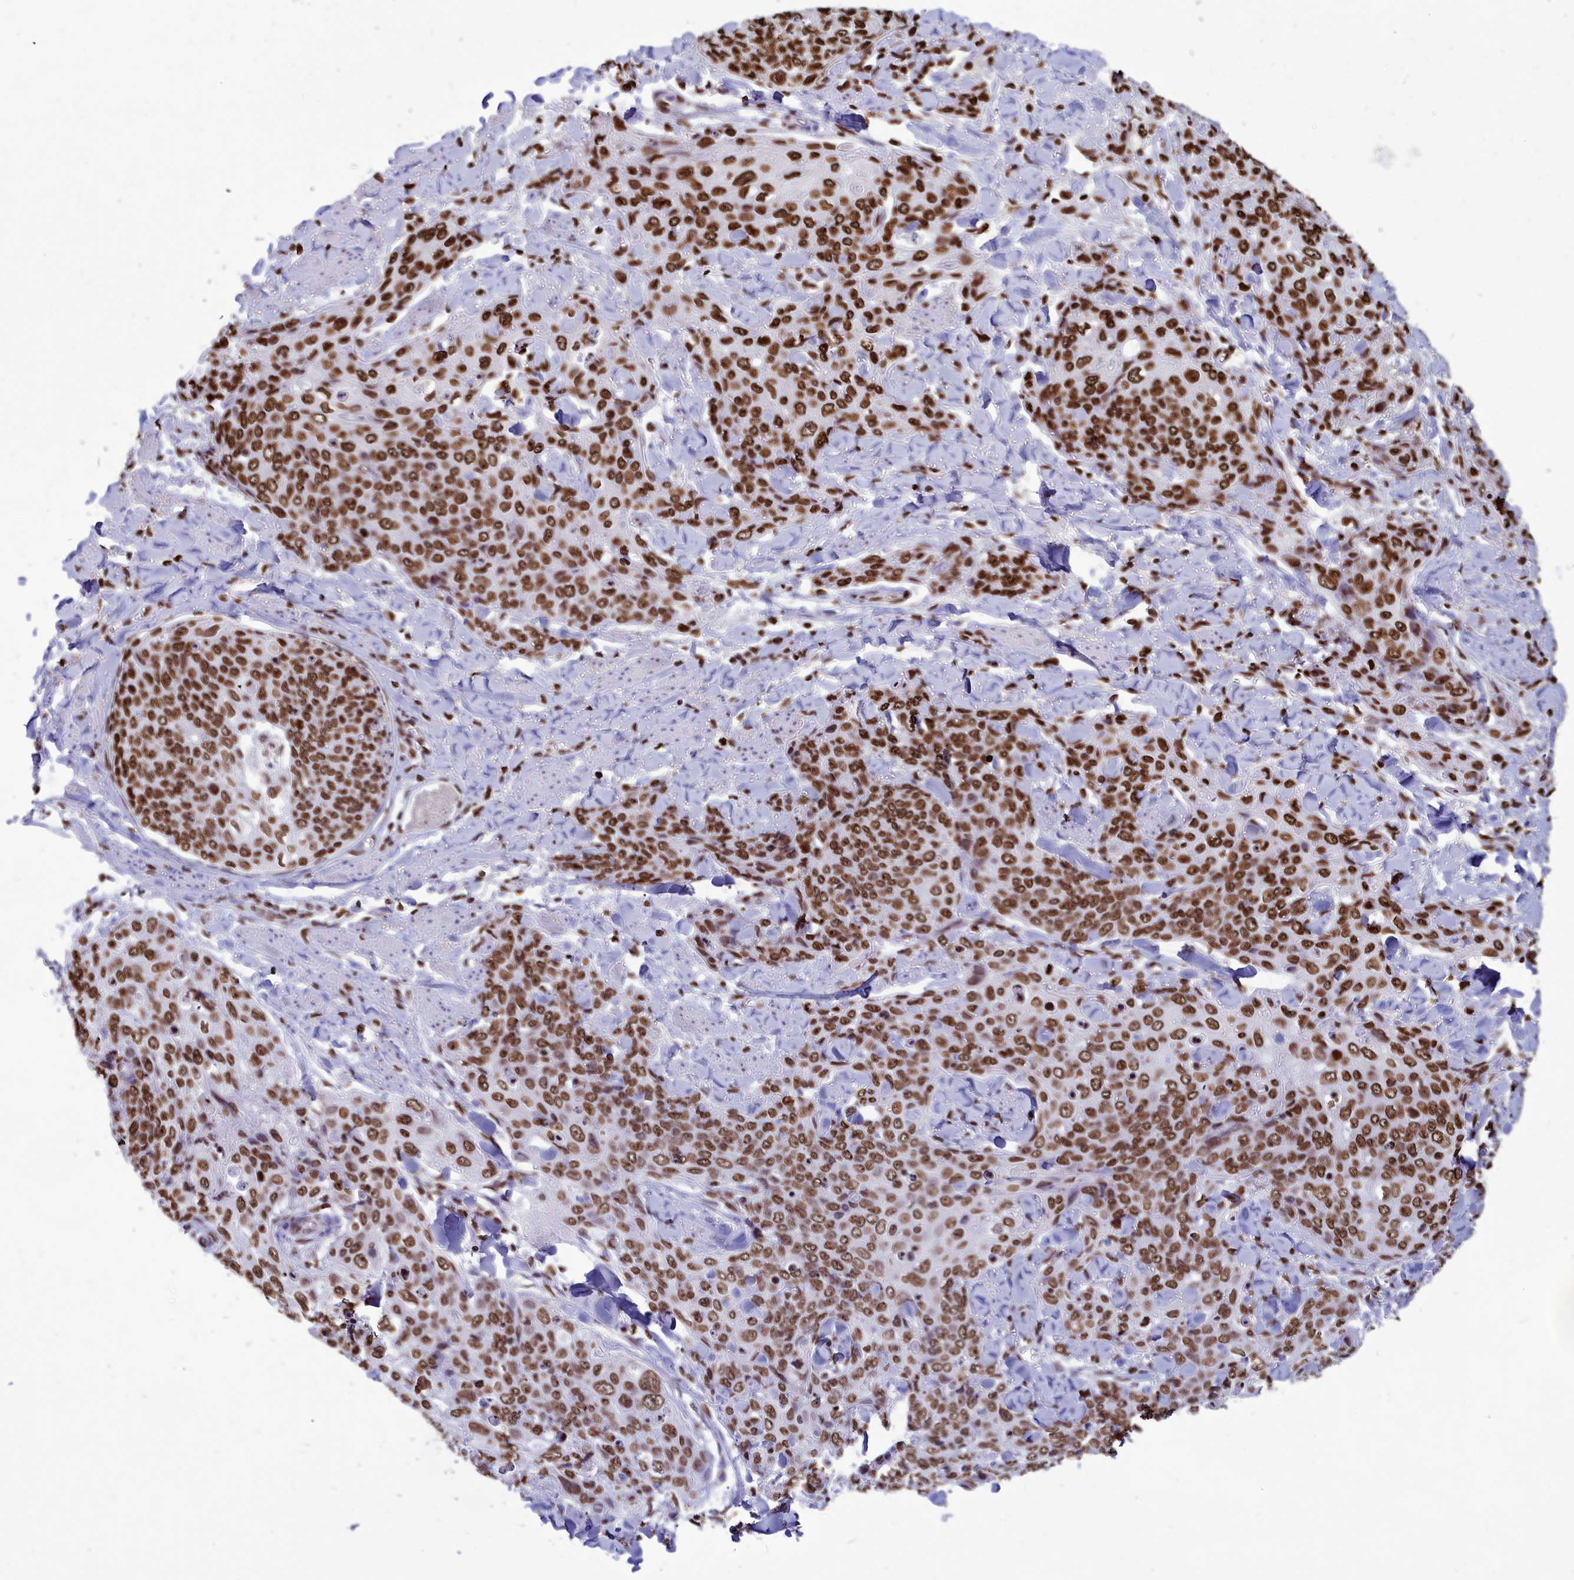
{"staining": {"intensity": "strong", "quantity": ">75%", "location": "nuclear"}, "tissue": "skin cancer", "cell_type": "Tumor cells", "image_type": "cancer", "snomed": [{"axis": "morphology", "description": "Squamous cell carcinoma, NOS"}, {"axis": "topography", "description": "Skin"}, {"axis": "topography", "description": "Vulva"}], "caption": "Immunohistochemistry (IHC) staining of skin cancer (squamous cell carcinoma), which demonstrates high levels of strong nuclear positivity in approximately >75% of tumor cells indicating strong nuclear protein expression. The staining was performed using DAB (3,3'-diaminobenzidine) (brown) for protein detection and nuclei were counterstained in hematoxylin (blue).", "gene": "AKAP17A", "patient": {"sex": "female", "age": 85}}